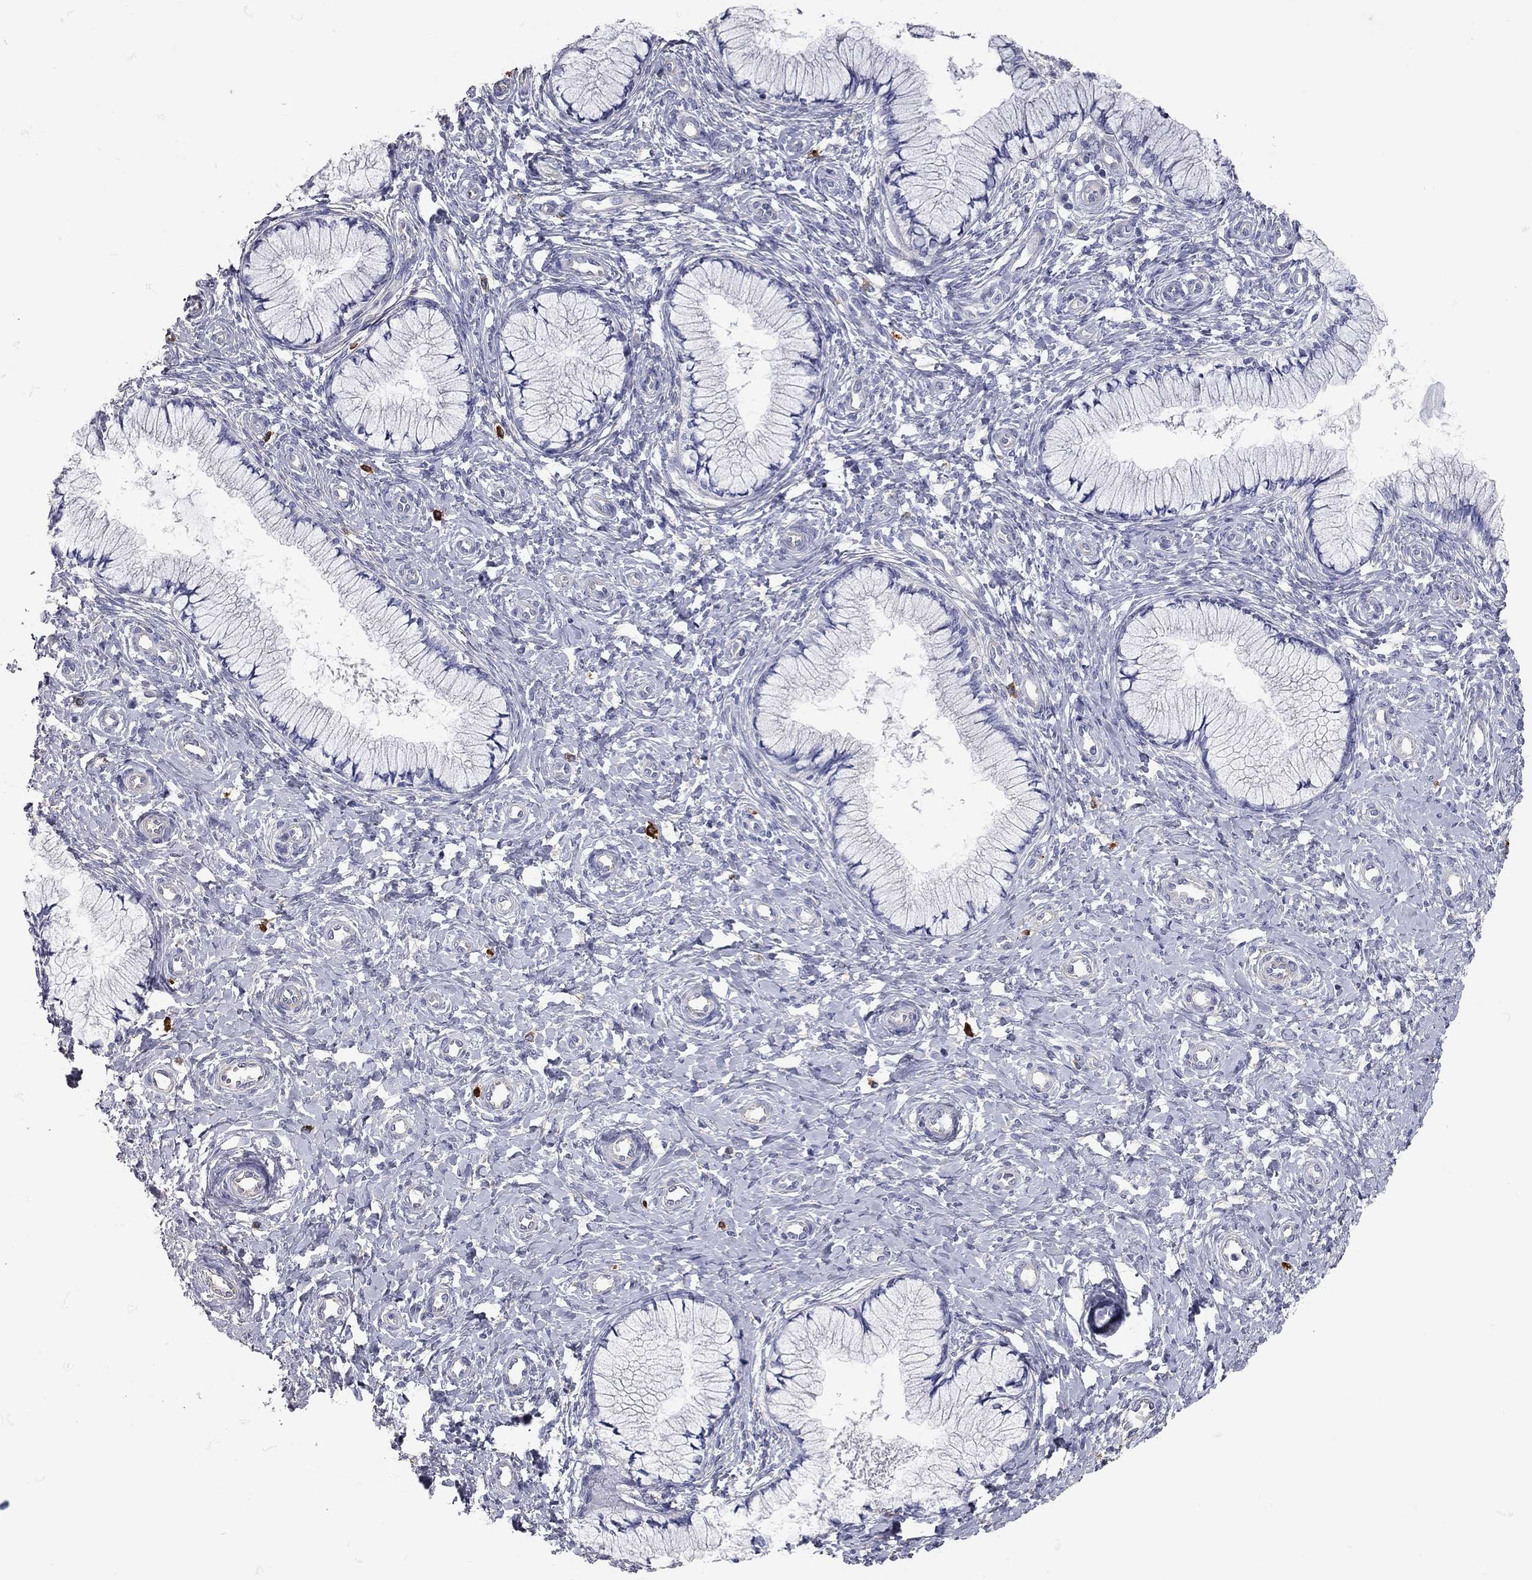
{"staining": {"intensity": "negative", "quantity": "none", "location": "none"}, "tissue": "cervix", "cell_type": "Glandular cells", "image_type": "normal", "snomed": [{"axis": "morphology", "description": "Normal tissue, NOS"}, {"axis": "topography", "description": "Cervix"}], "caption": "A high-resolution micrograph shows IHC staining of unremarkable cervix, which demonstrates no significant positivity in glandular cells.", "gene": "C10orf90", "patient": {"sex": "female", "age": 37}}